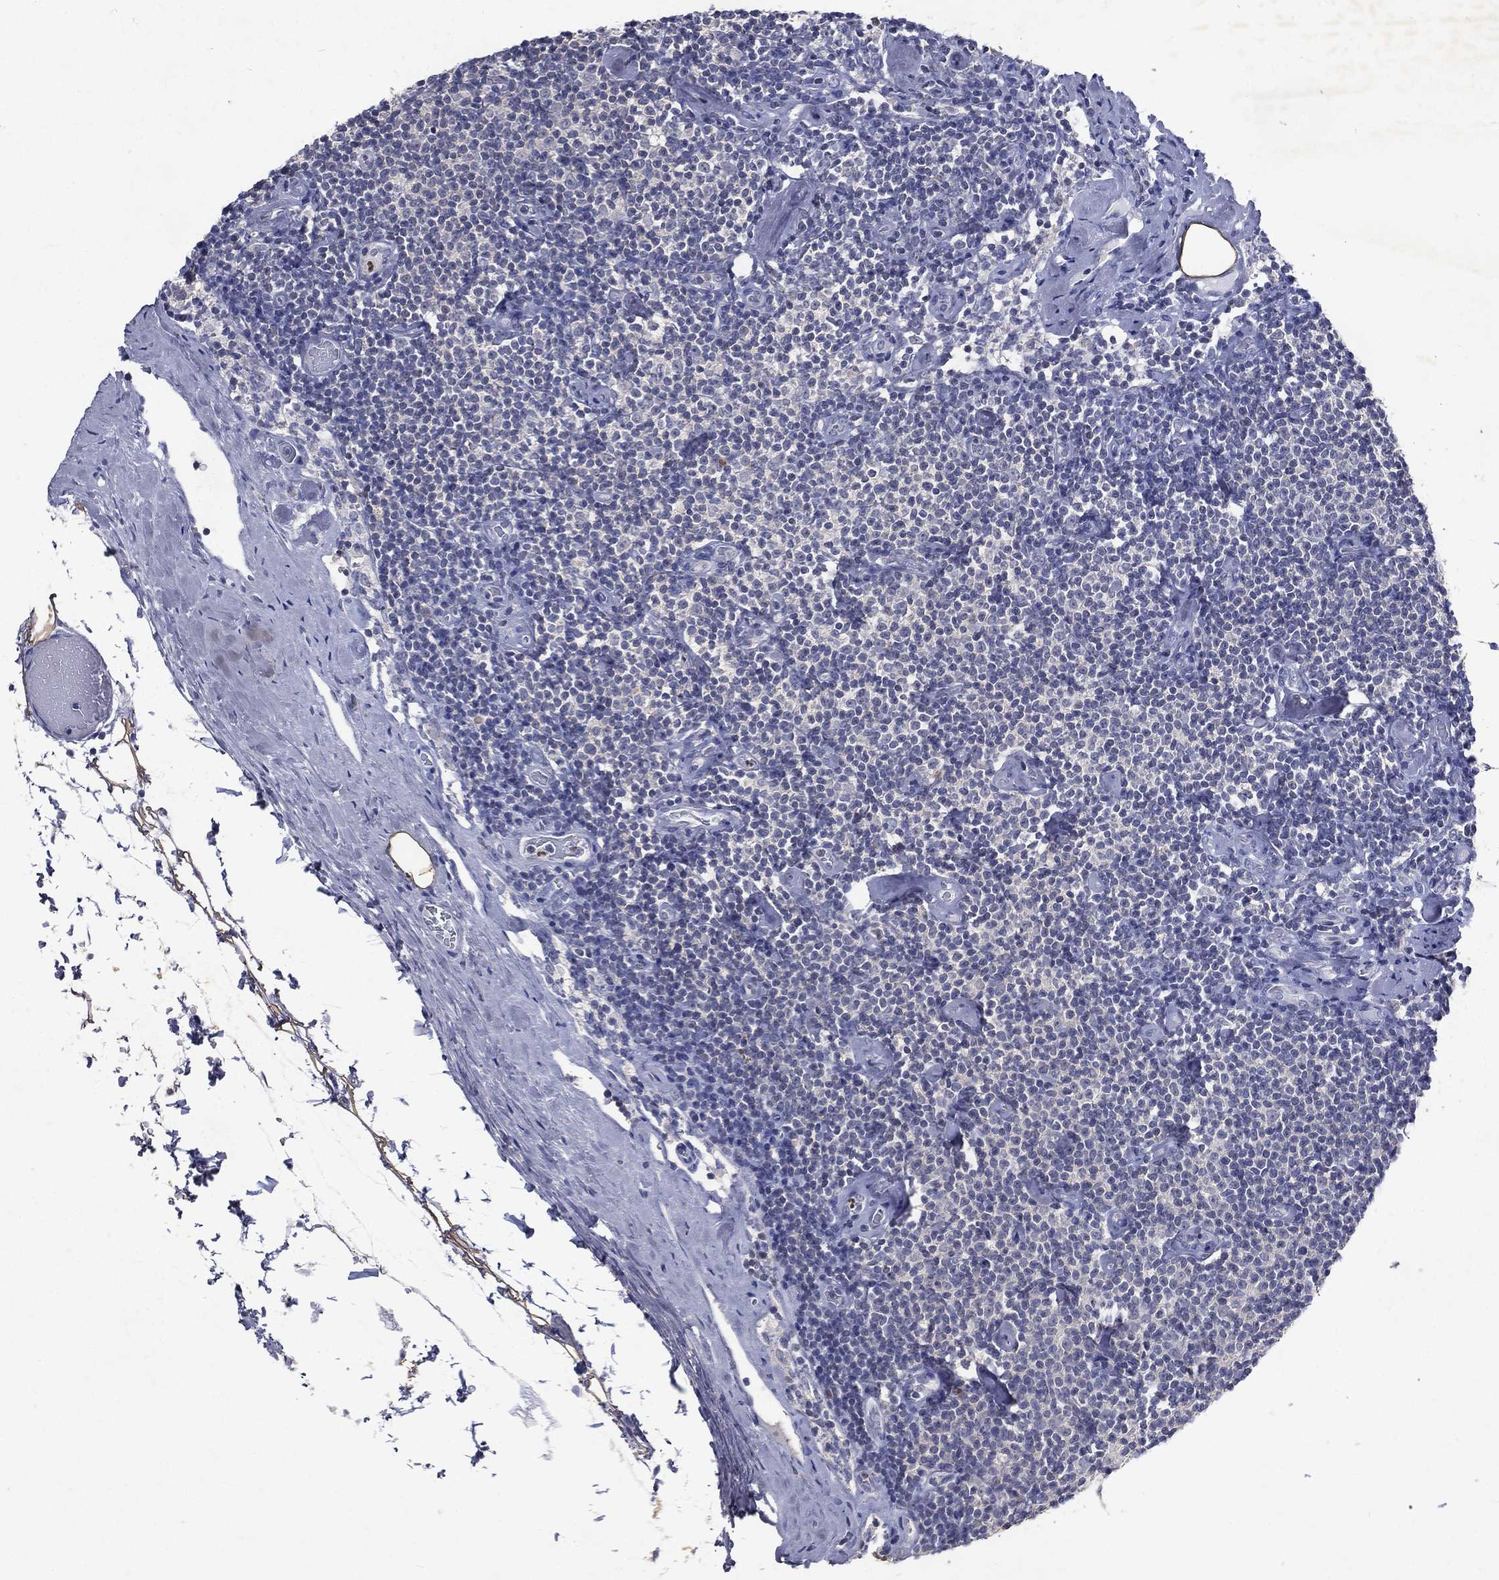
{"staining": {"intensity": "negative", "quantity": "none", "location": "none"}, "tissue": "lymphoma", "cell_type": "Tumor cells", "image_type": "cancer", "snomed": [{"axis": "morphology", "description": "Malignant lymphoma, non-Hodgkin's type, Low grade"}, {"axis": "topography", "description": "Lymph node"}], "caption": "Photomicrograph shows no protein positivity in tumor cells of malignant lymphoma, non-Hodgkin's type (low-grade) tissue.", "gene": "SLC34A2", "patient": {"sex": "male", "age": 81}}